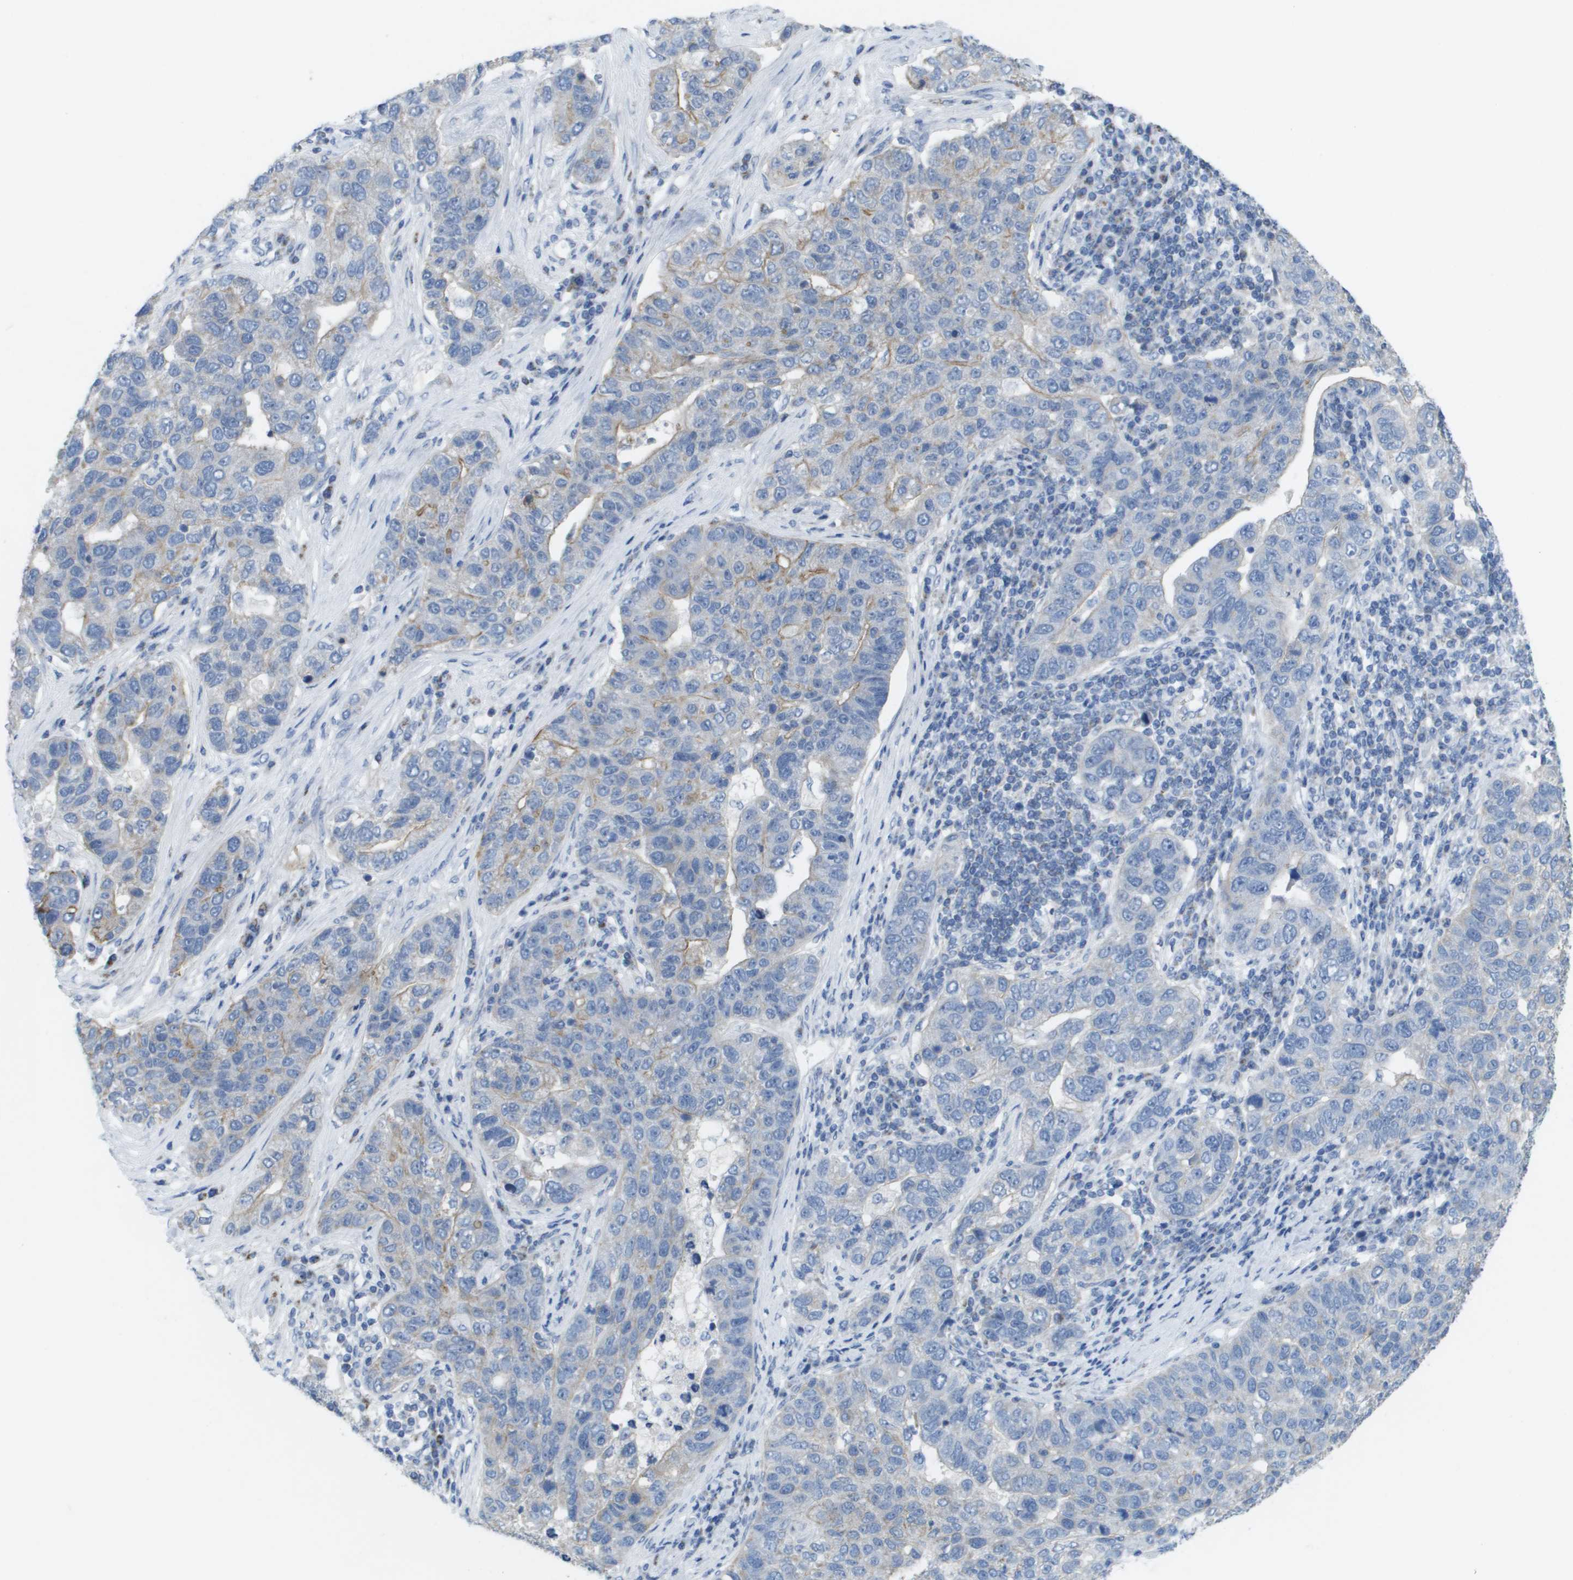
{"staining": {"intensity": "moderate", "quantity": "<25%", "location": "cytoplasmic/membranous"}, "tissue": "pancreatic cancer", "cell_type": "Tumor cells", "image_type": "cancer", "snomed": [{"axis": "morphology", "description": "Adenocarcinoma, NOS"}, {"axis": "topography", "description": "Pancreas"}], "caption": "A micrograph of pancreatic cancer stained for a protein shows moderate cytoplasmic/membranous brown staining in tumor cells.", "gene": "TMEM223", "patient": {"sex": "female", "age": 61}}